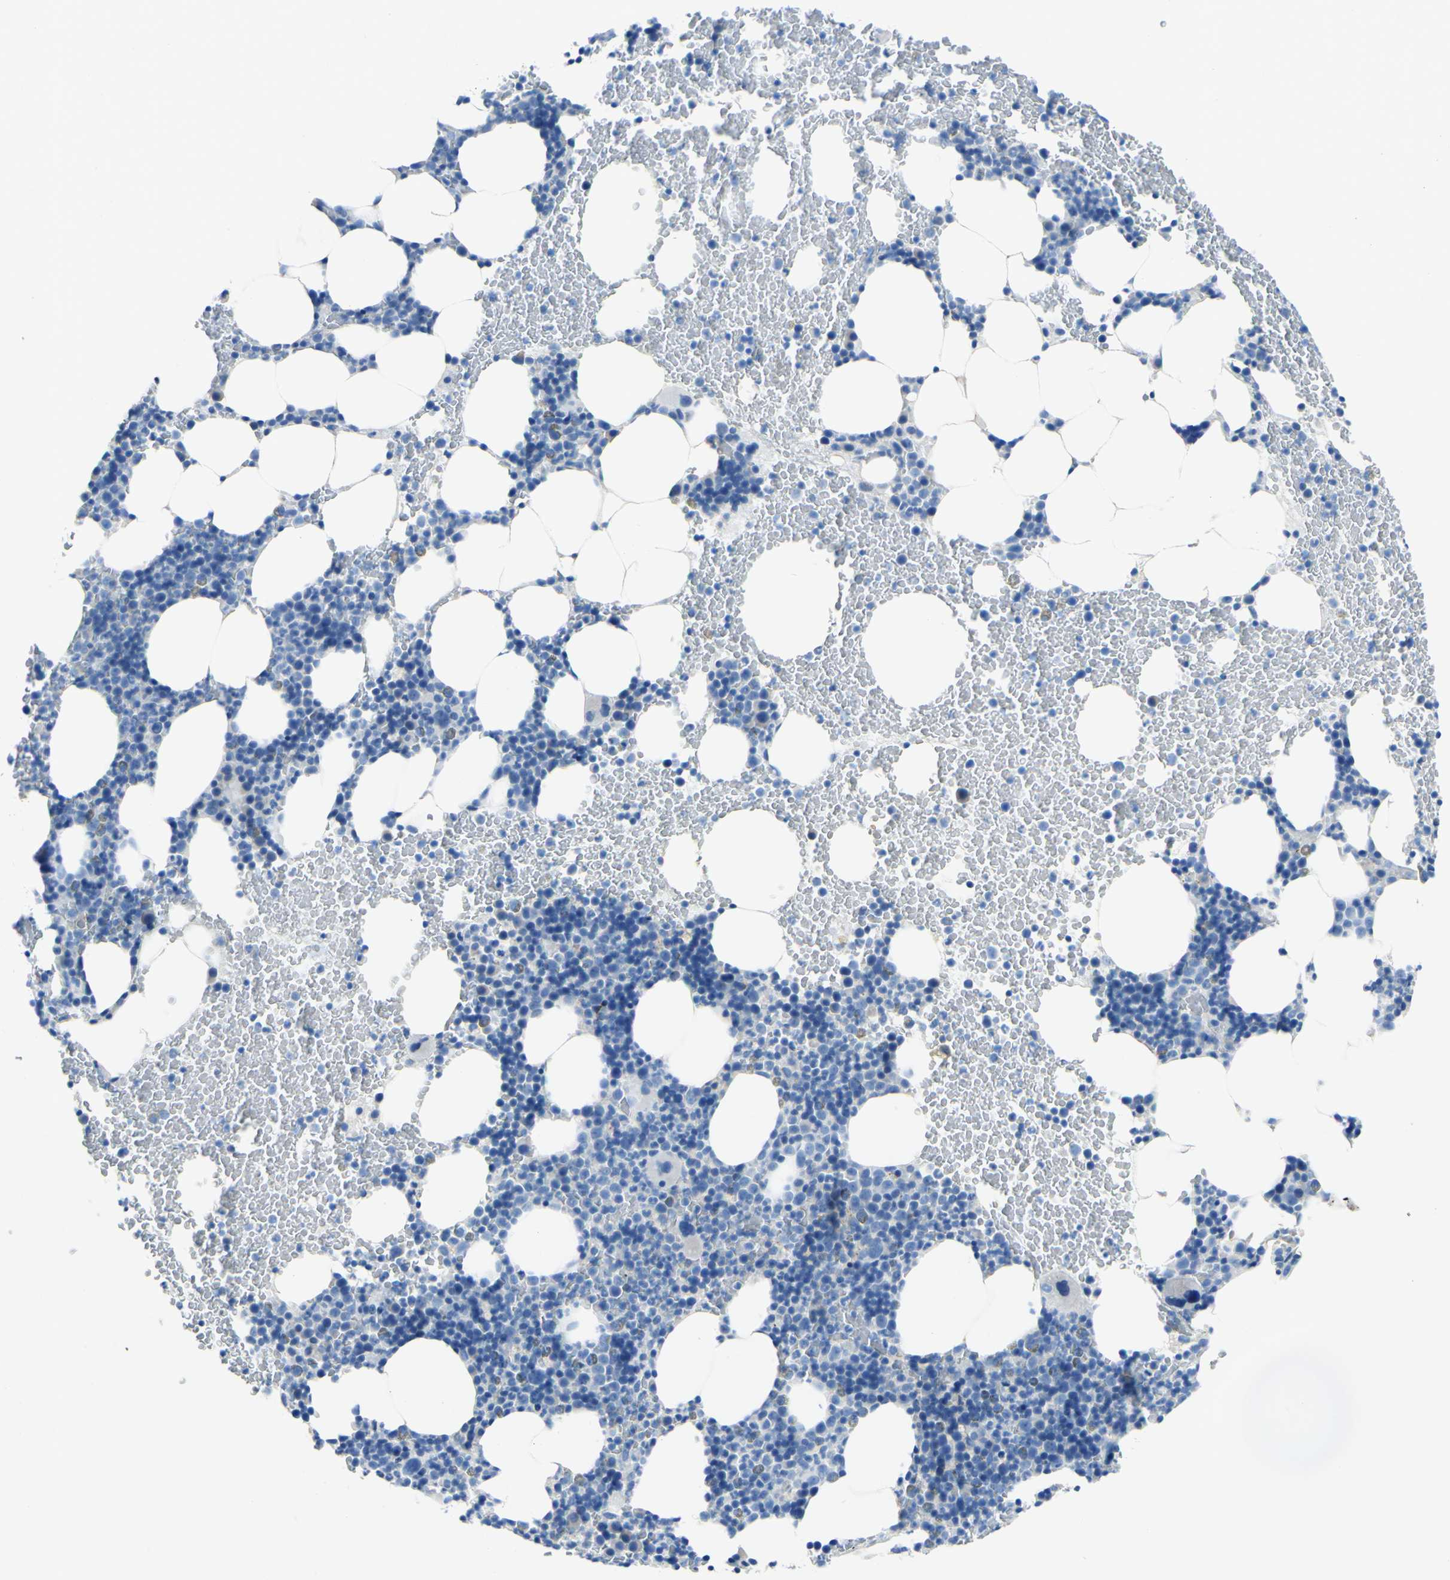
{"staining": {"intensity": "negative", "quantity": "none", "location": "none"}, "tissue": "bone marrow", "cell_type": "Hematopoietic cells", "image_type": "normal", "snomed": [{"axis": "morphology", "description": "Normal tissue, NOS"}, {"axis": "morphology", "description": "Inflammation, NOS"}, {"axis": "topography", "description": "Bone marrow"}], "caption": "Immunohistochemistry (IHC) of benign human bone marrow reveals no staining in hematopoietic cells. Nuclei are stained in blue.", "gene": "DSC2", "patient": {"sex": "female", "age": 70}}